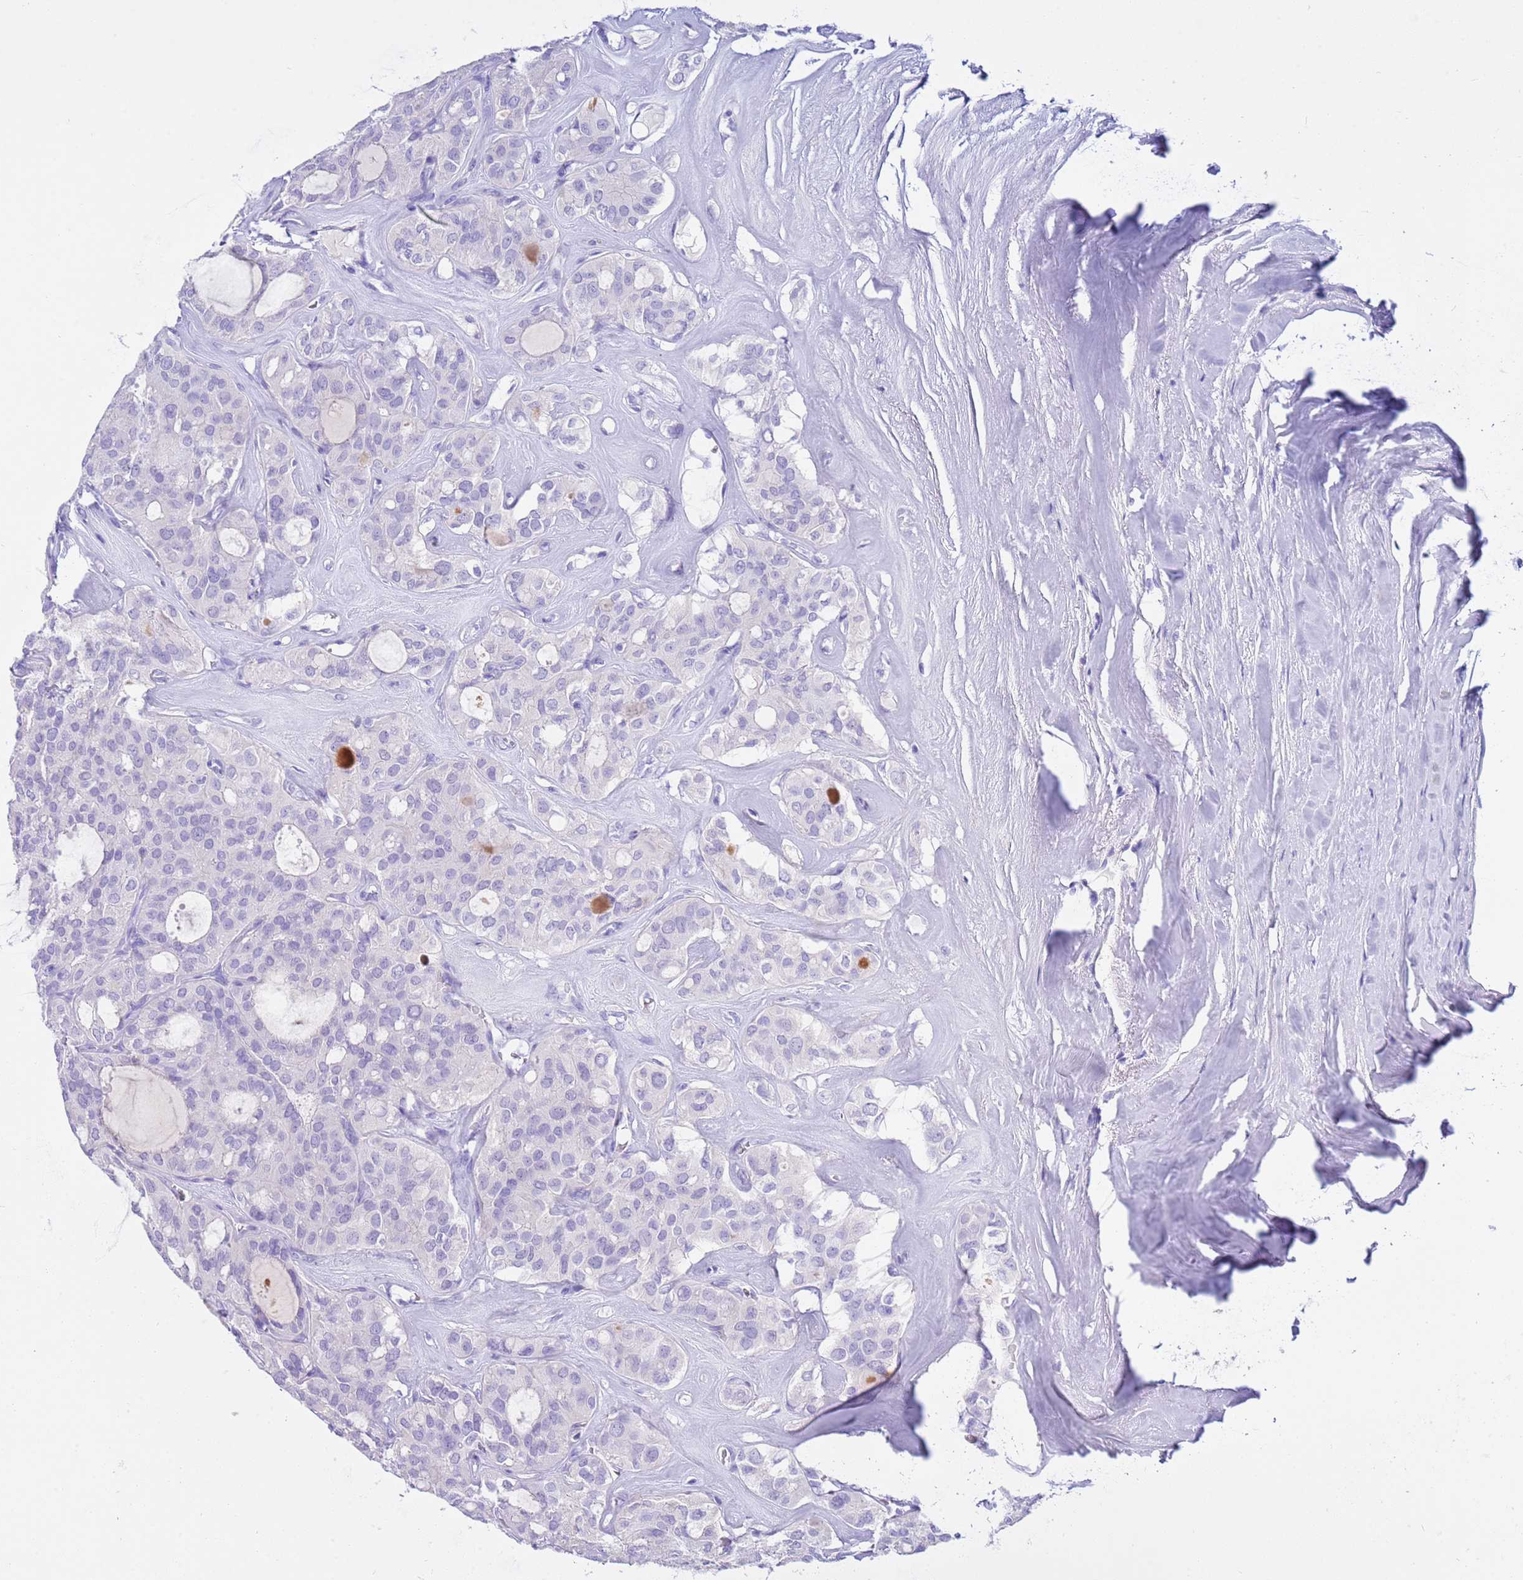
{"staining": {"intensity": "negative", "quantity": "none", "location": "none"}, "tissue": "thyroid cancer", "cell_type": "Tumor cells", "image_type": "cancer", "snomed": [{"axis": "morphology", "description": "Follicular adenoma carcinoma, NOS"}, {"axis": "topography", "description": "Thyroid gland"}], "caption": "Immunohistochemical staining of human thyroid cancer shows no significant staining in tumor cells.", "gene": "CPB1", "patient": {"sex": "male", "age": 75}}